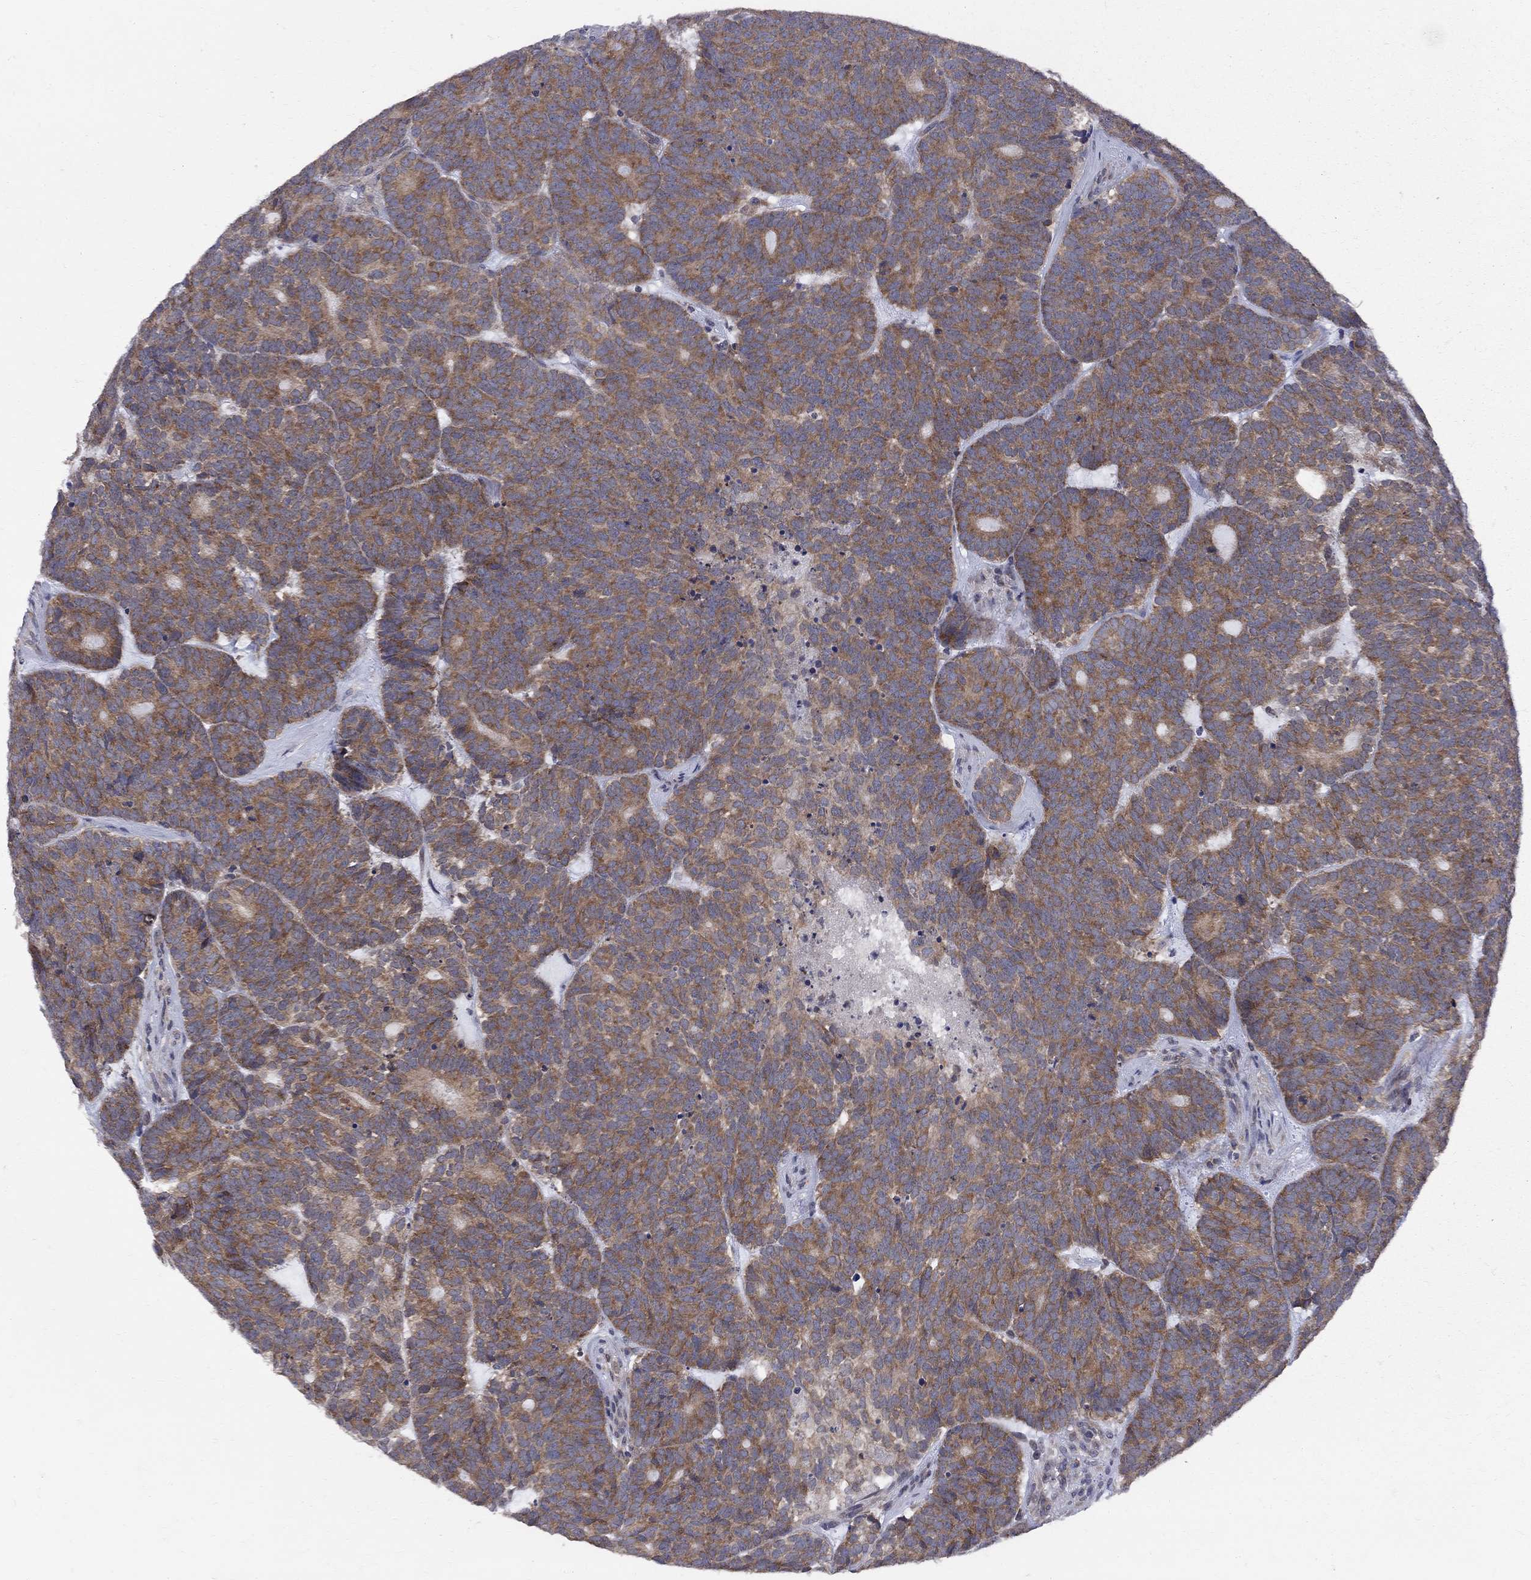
{"staining": {"intensity": "strong", "quantity": ">75%", "location": "cytoplasmic/membranous"}, "tissue": "head and neck cancer", "cell_type": "Tumor cells", "image_type": "cancer", "snomed": [{"axis": "morphology", "description": "Adenocarcinoma, NOS"}, {"axis": "topography", "description": "Head-Neck"}], "caption": "The micrograph displays immunohistochemical staining of adenocarcinoma (head and neck). There is strong cytoplasmic/membranous positivity is seen in about >75% of tumor cells.", "gene": "CNOT11", "patient": {"sex": "female", "age": 81}}